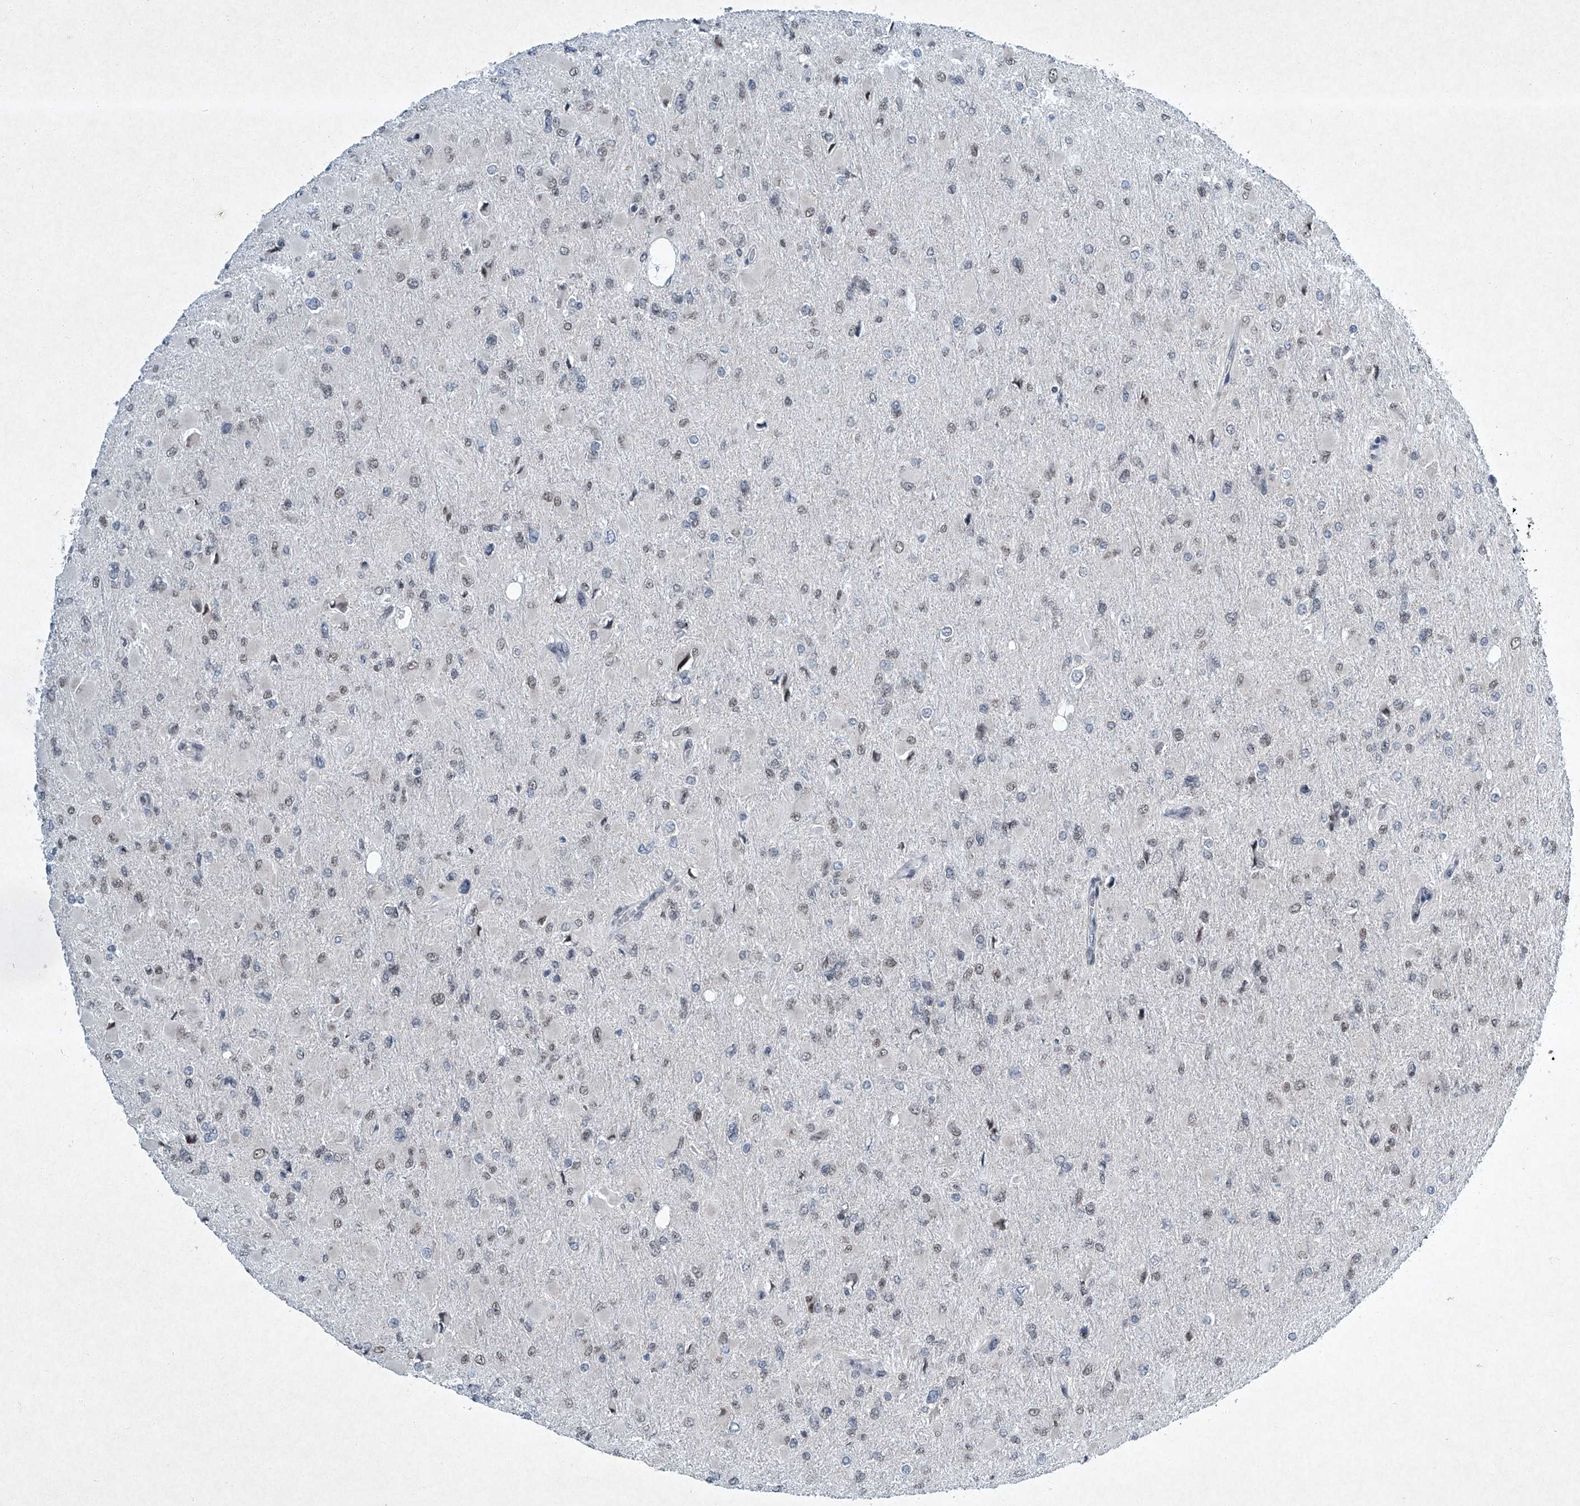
{"staining": {"intensity": "weak", "quantity": "<25%", "location": "nuclear"}, "tissue": "glioma", "cell_type": "Tumor cells", "image_type": "cancer", "snomed": [{"axis": "morphology", "description": "Glioma, malignant, High grade"}, {"axis": "topography", "description": "Cerebral cortex"}], "caption": "A high-resolution image shows immunohistochemistry (IHC) staining of malignant glioma (high-grade), which demonstrates no significant positivity in tumor cells. (Immunohistochemistry, brightfield microscopy, high magnification).", "gene": "TFDP1", "patient": {"sex": "female", "age": 36}}